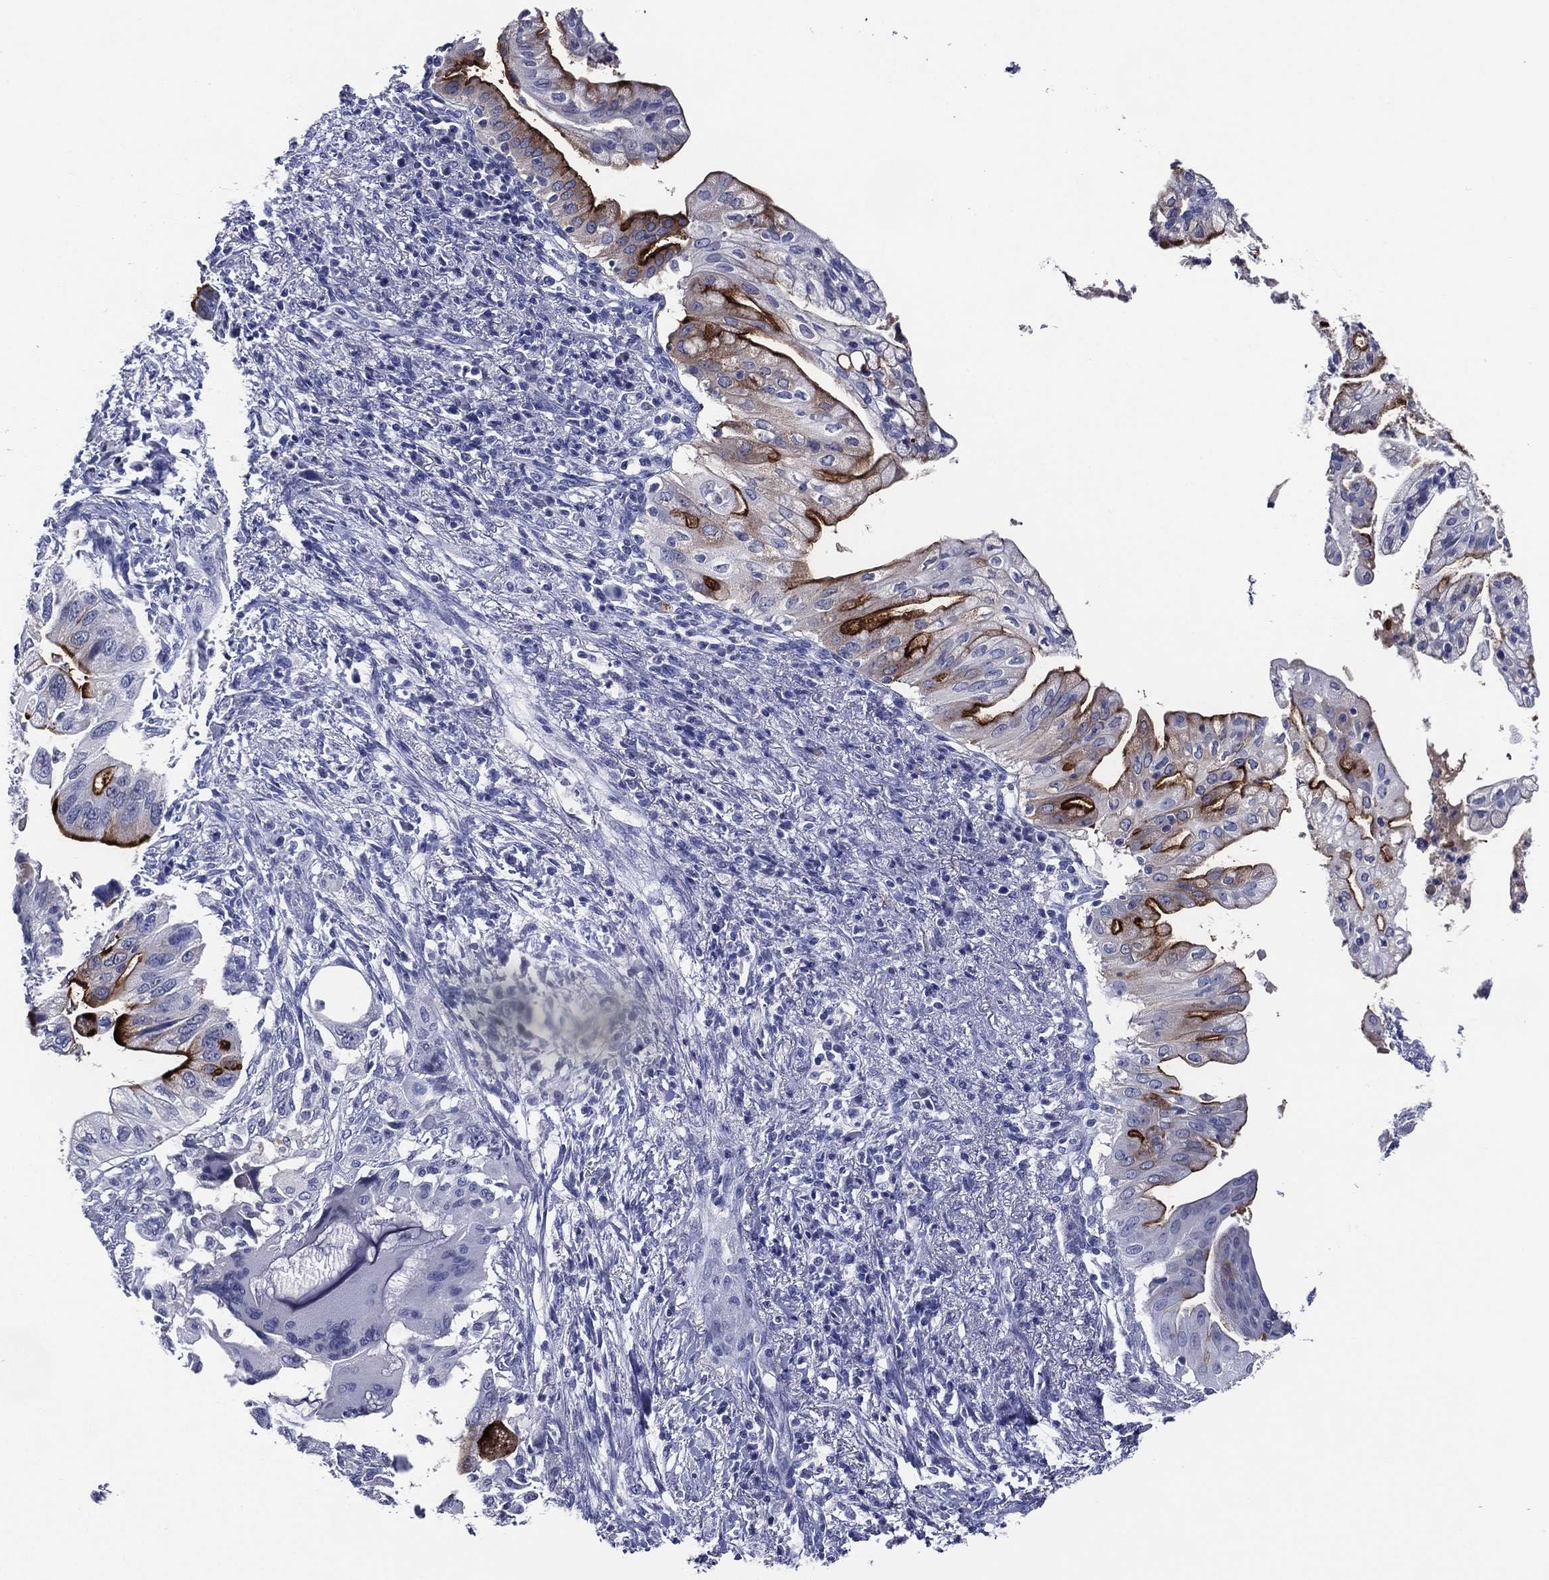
{"staining": {"intensity": "strong", "quantity": "<25%", "location": "cytoplasmic/membranous"}, "tissue": "pancreatic cancer", "cell_type": "Tumor cells", "image_type": "cancer", "snomed": [{"axis": "morphology", "description": "Adenocarcinoma, NOS"}, {"axis": "topography", "description": "Pancreas"}], "caption": "A micrograph of human pancreatic cancer stained for a protein exhibits strong cytoplasmic/membranous brown staining in tumor cells.", "gene": "ACE2", "patient": {"sex": "female", "age": 72}}